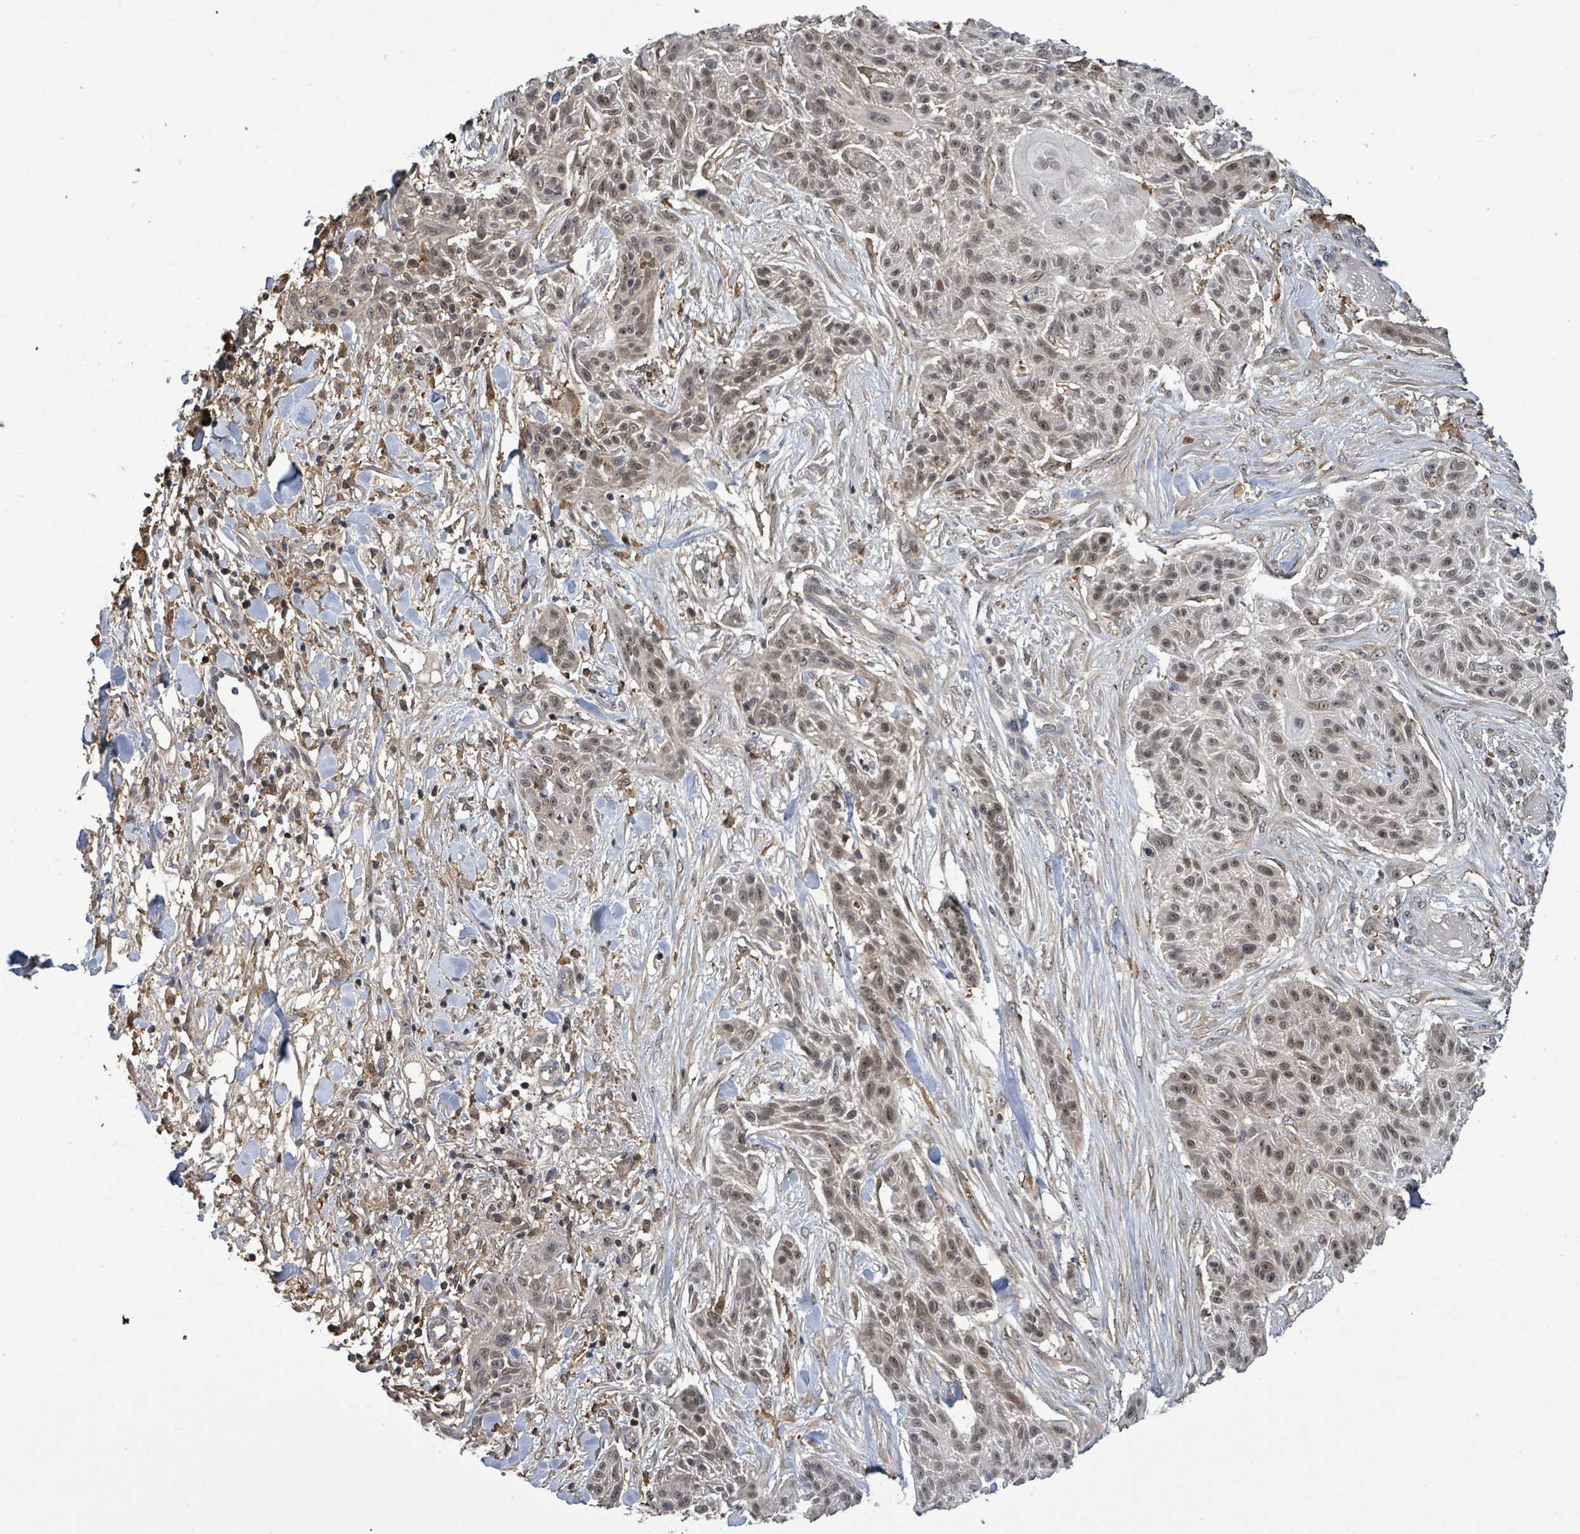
{"staining": {"intensity": "weak", "quantity": "25%-75%", "location": "nuclear"}, "tissue": "skin cancer", "cell_type": "Tumor cells", "image_type": "cancer", "snomed": [{"axis": "morphology", "description": "Squamous cell carcinoma, NOS"}, {"axis": "topography", "description": "Skin"}], "caption": "Weak nuclear positivity is identified in about 25%-75% of tumor cells in skin cancer (squamous cell carcinoma).", "gene": "FBXO6", "patient": {"sex": "male", "age": 86}}